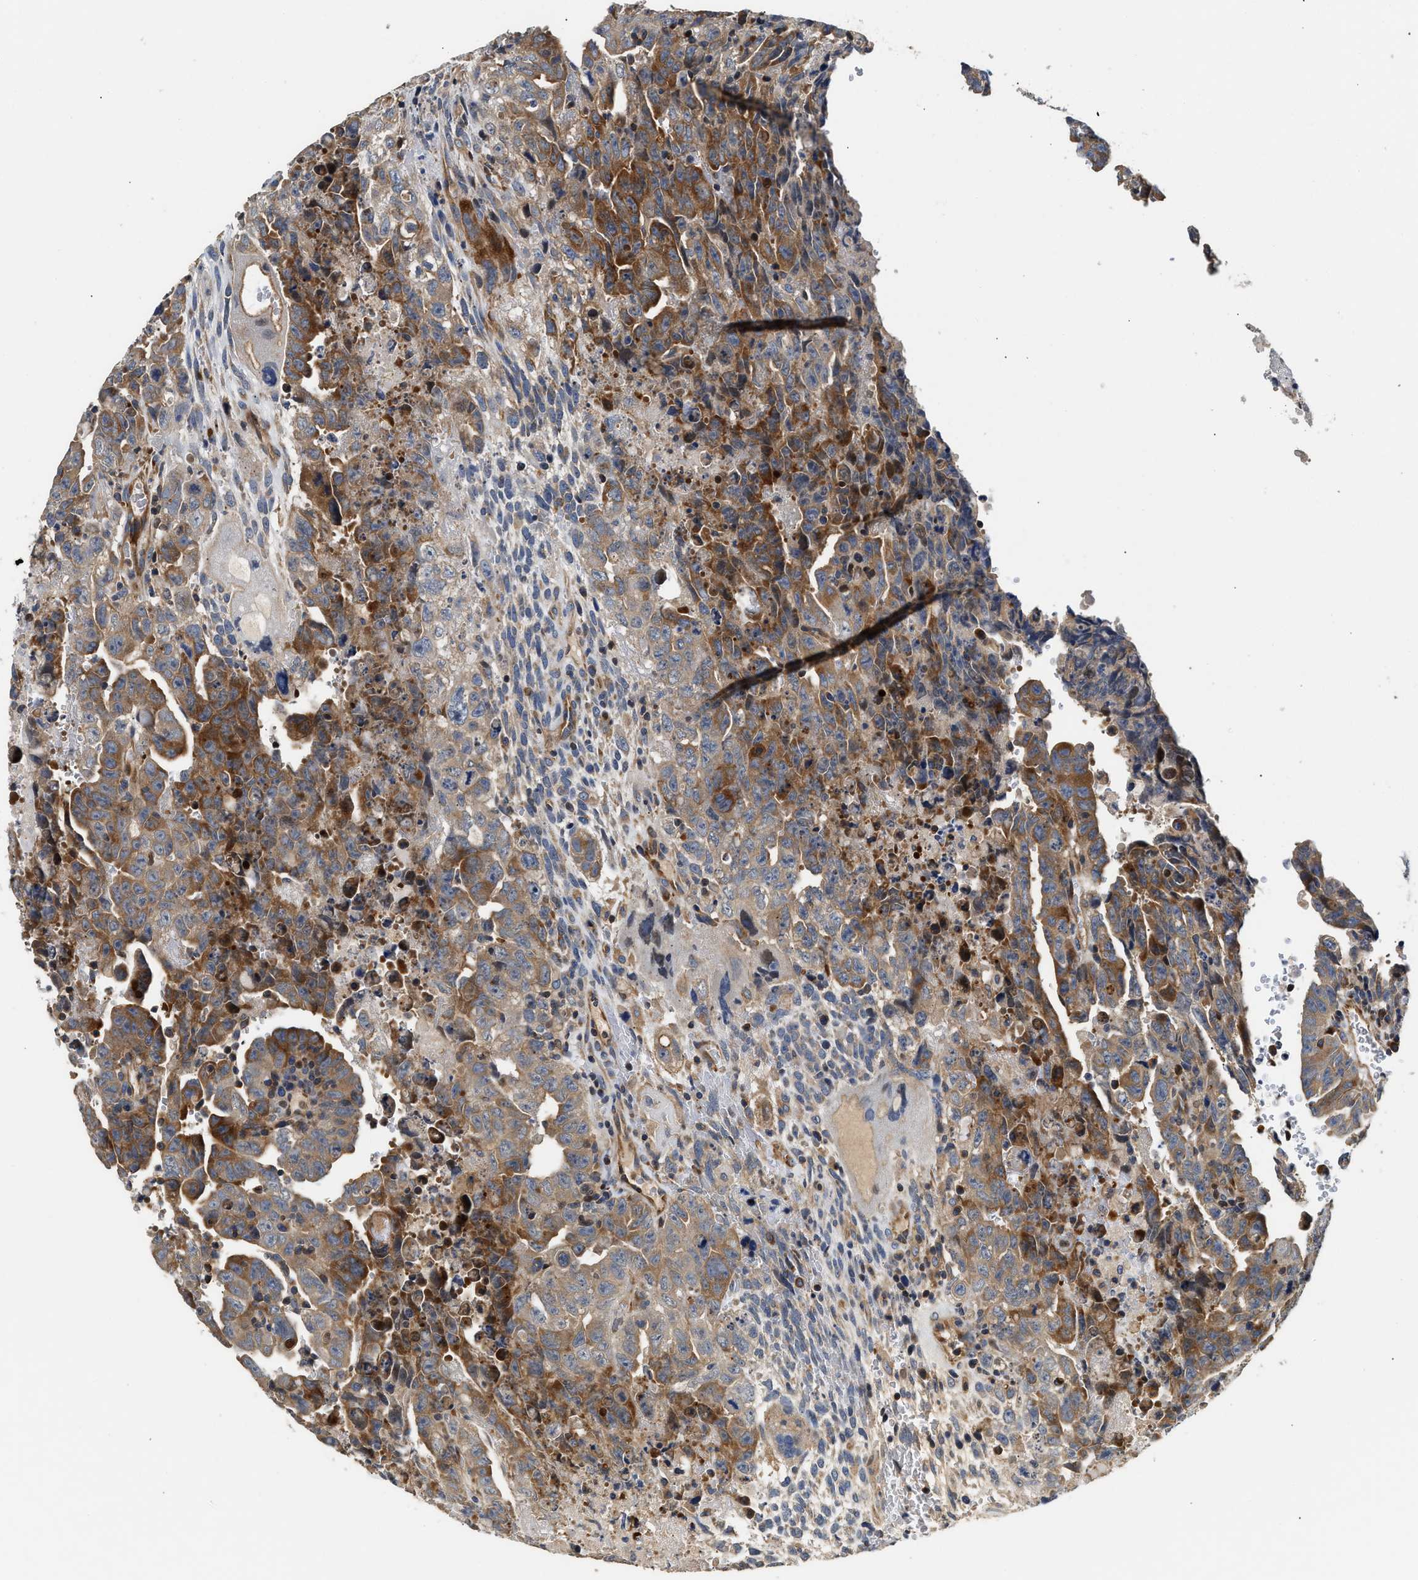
{"staining": {"intensity": "moderate", "quantity": ">75%", "location": "cytoplasmic/membranous"}, "tissue": "testis cancer", "cell_type": "Tumor cells", "image_type": "cancer", "snomed": [{"axis": "morphology", "description": "Carcinoma, Embryonal, NOS"}, {"axis": "topography", "description": "Testis"}], "caption": "Immunohistochemical staining of testis embryonal carcinoma exhibits moderate cytoplasmic/membranous protein staining in approximately >75% of tumor cells.", "gene": "TEX2", "patient": {"sex": "male", "age": 28}}